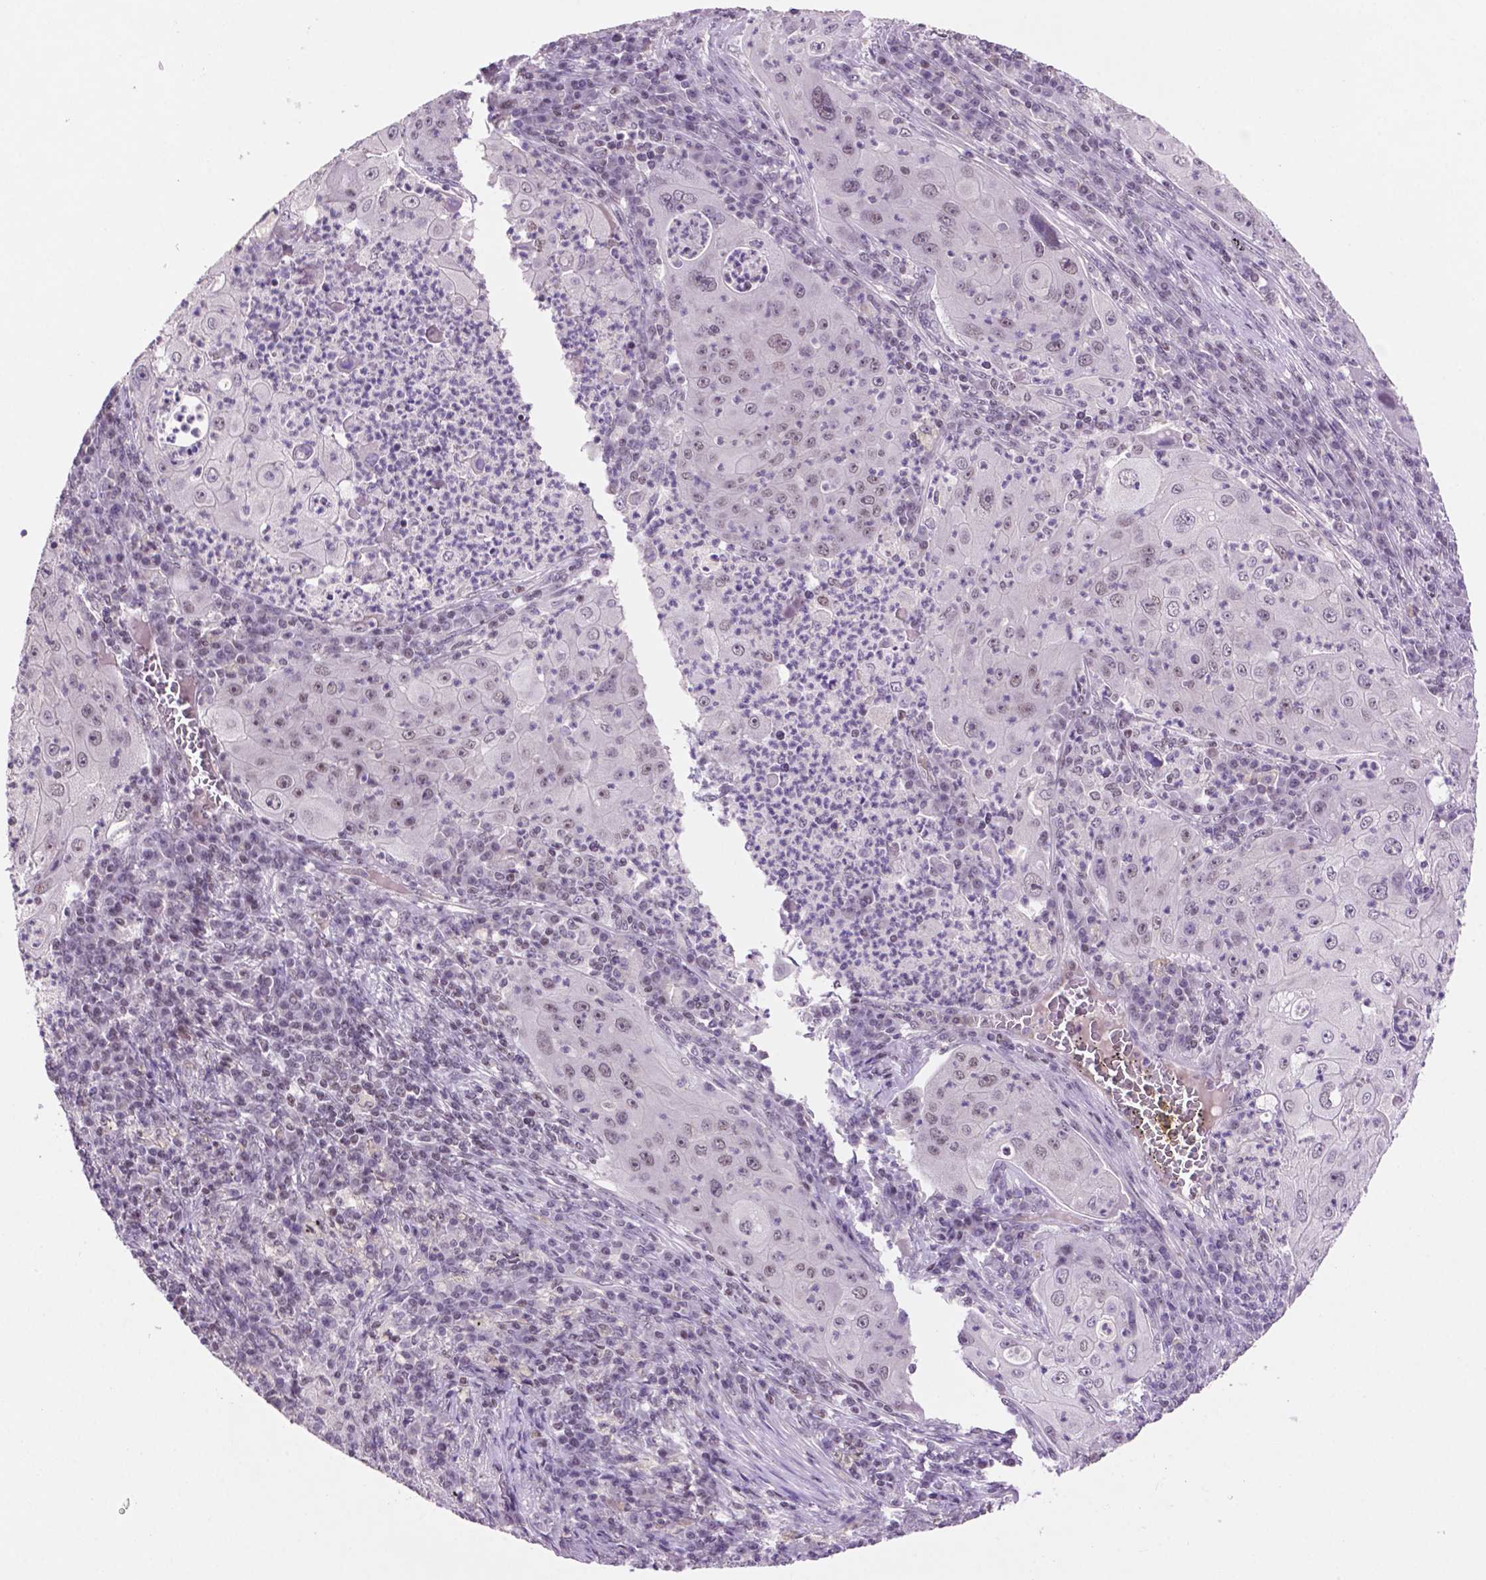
{"staining": {"intensity": "weak", "quantity": "<25%", "location": "nuclear"}, "tissue": "lung cancer", "cell_type": "Tumor cells", "image_type": "cancer", "snomed": [{"axis": "morphology", "description": "Squamous cell carcinoma, NOS"}, {"axis": "topography", "description": "Lung"}], "caption": "Immunohistochemistry of human lung squamous cell carcinoma shows no expression in tumor cells.", "gene": "NCOR1", "patient": {"sex": "female", "age": 59}}